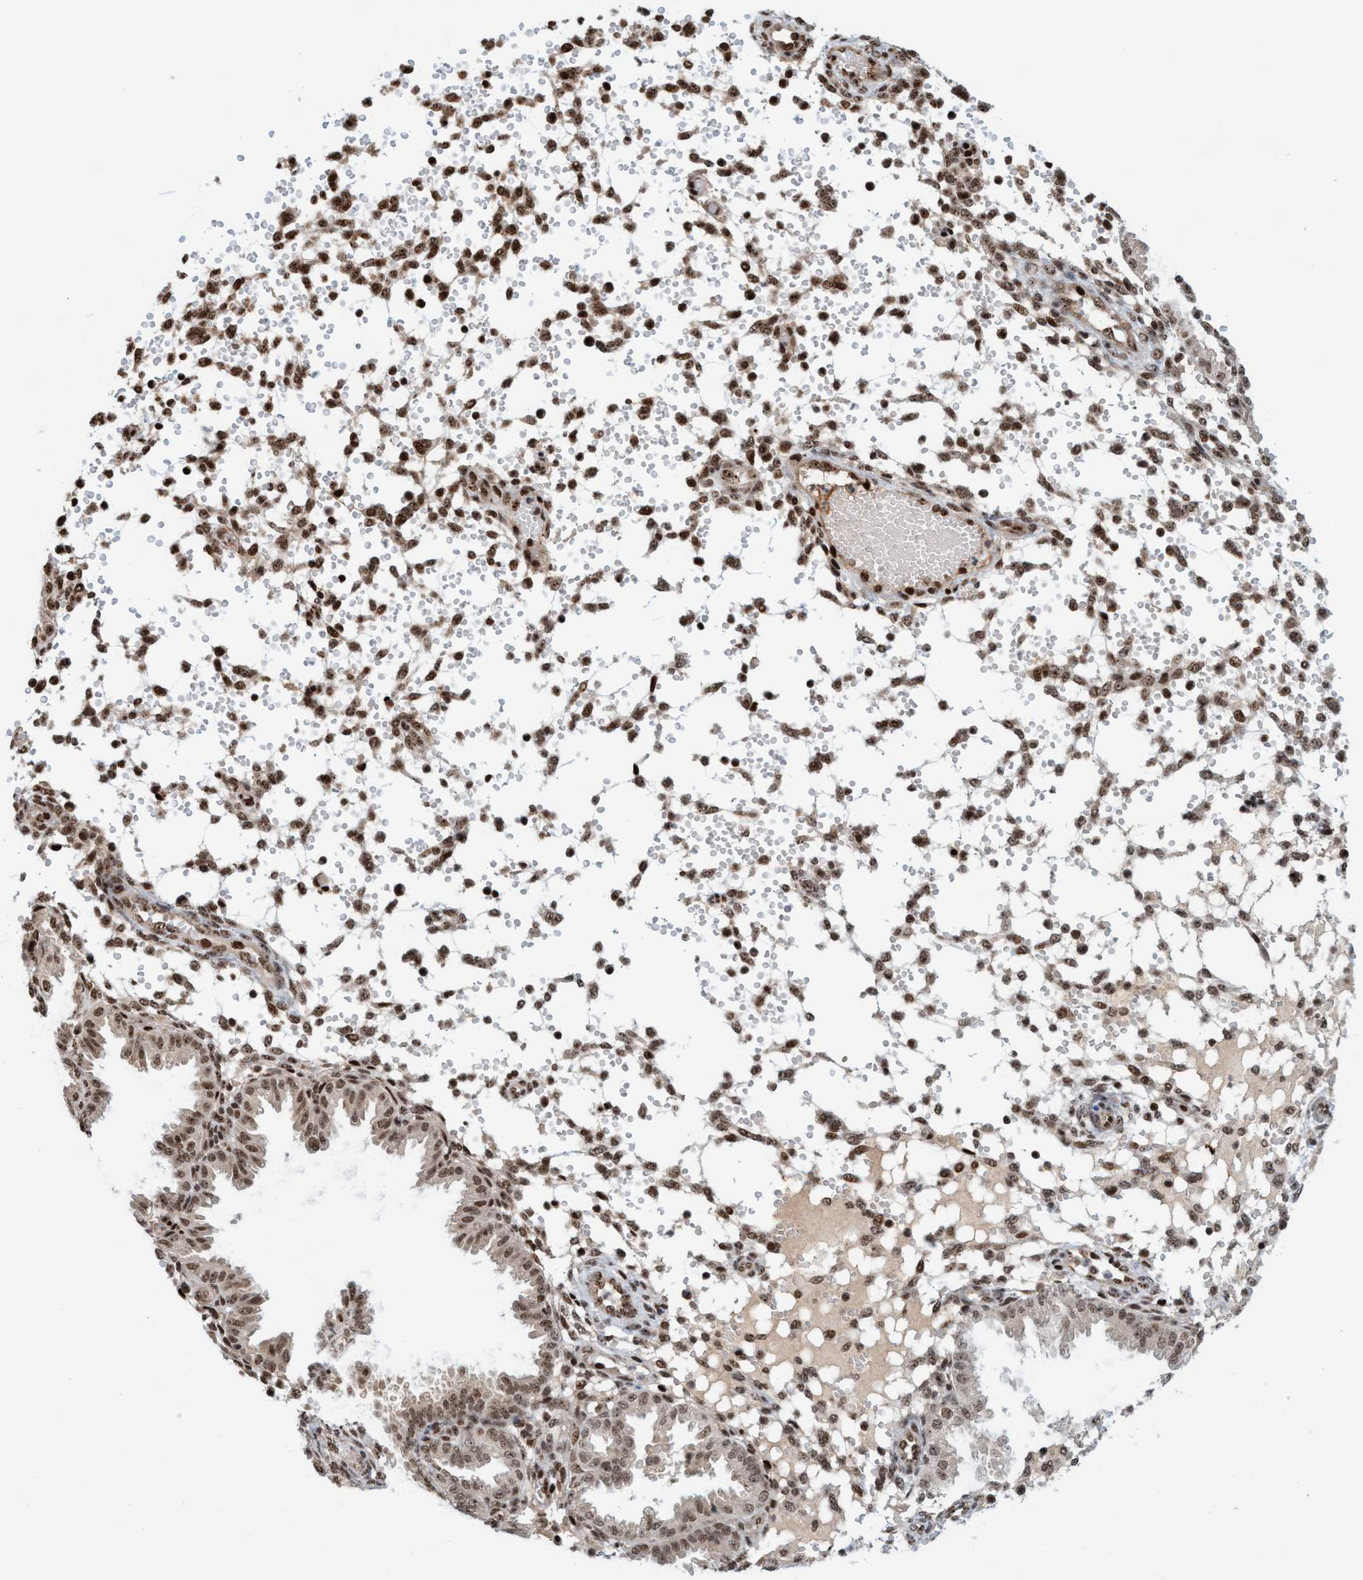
{"staining": {"intensity": "strong", "quantity": "<25%", "location": "nuclear"}, "tissue": "endometrium", "cell_type": "Cells in endometrial stroma", "image_type": "normal", "snomed": [{"axis": "morphology", "description": "Normal tissue, NOS"}, {"axis": "topography", "description": "Endometrium"}], "caption": "Normal endometrium shows strong nuclear positivity in approximately <25% of cells in endometrial stroma, visualized by immunohistochemistry.", "gene": "SMCR8", "patient": {"sex": "female", "age": 33}}